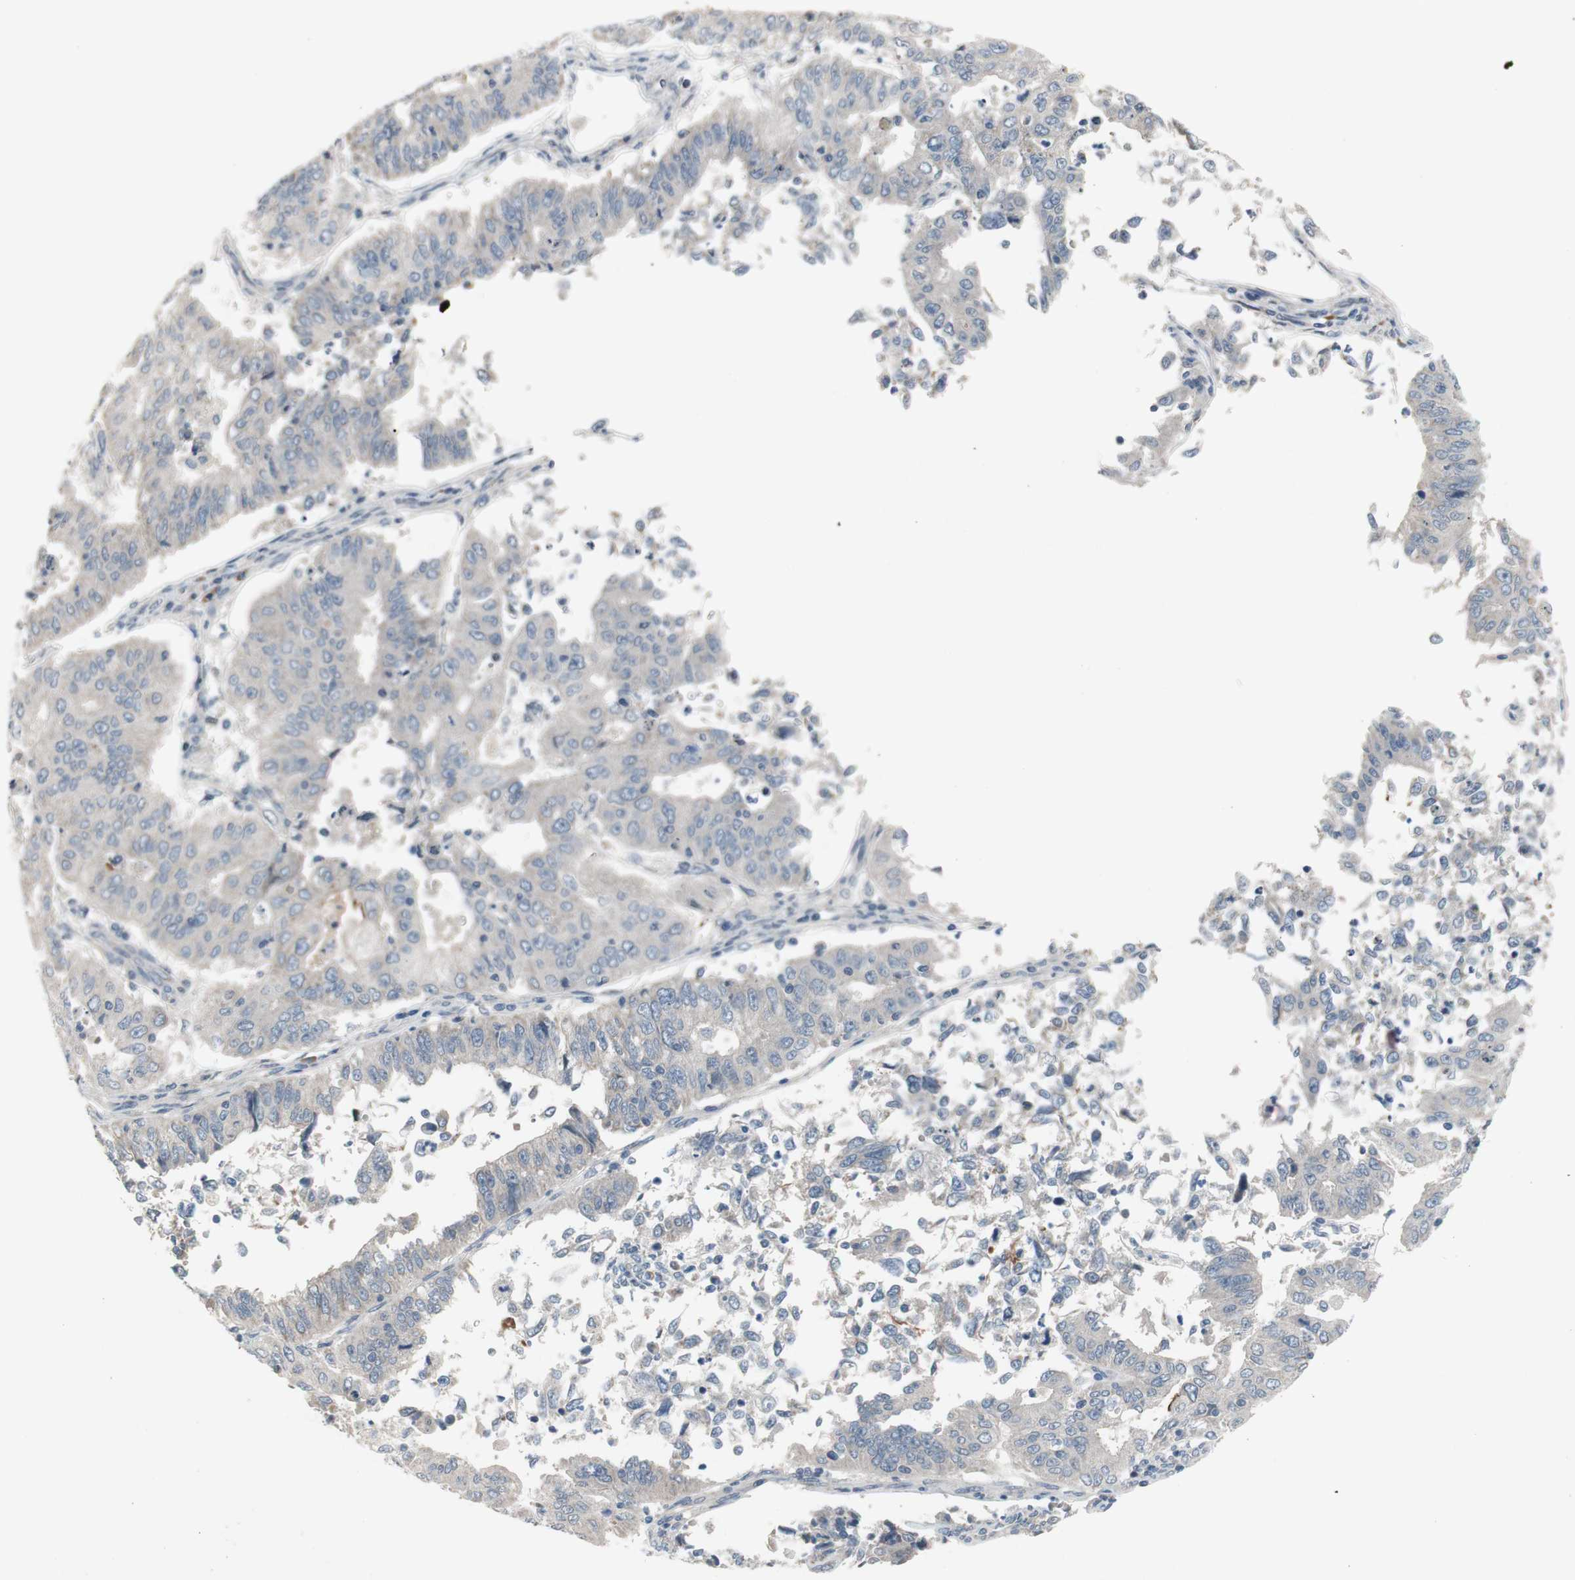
{"staining": {"intensity": "negative", "quantity": "none", "location": "none"}, "tissue": "endometrial cancer", "cell_type": "Tumor cells", "image_type": "cancer", "snomed": [{"axis": "morphology", "description": "Adenocarcinoma, NOS"}, {"axis": "topography", "description": "Endometrium"}], "caption": "The photomicrograph displays no significant positivity in tumor cells of endometrial adenocarcinoma. (Brightfield microscopy of DAB (3,3'-diaminobenzidine) IHC at high magnification).", "gene": "TACR3", "patient": {"sex": "female", "age": 42}}